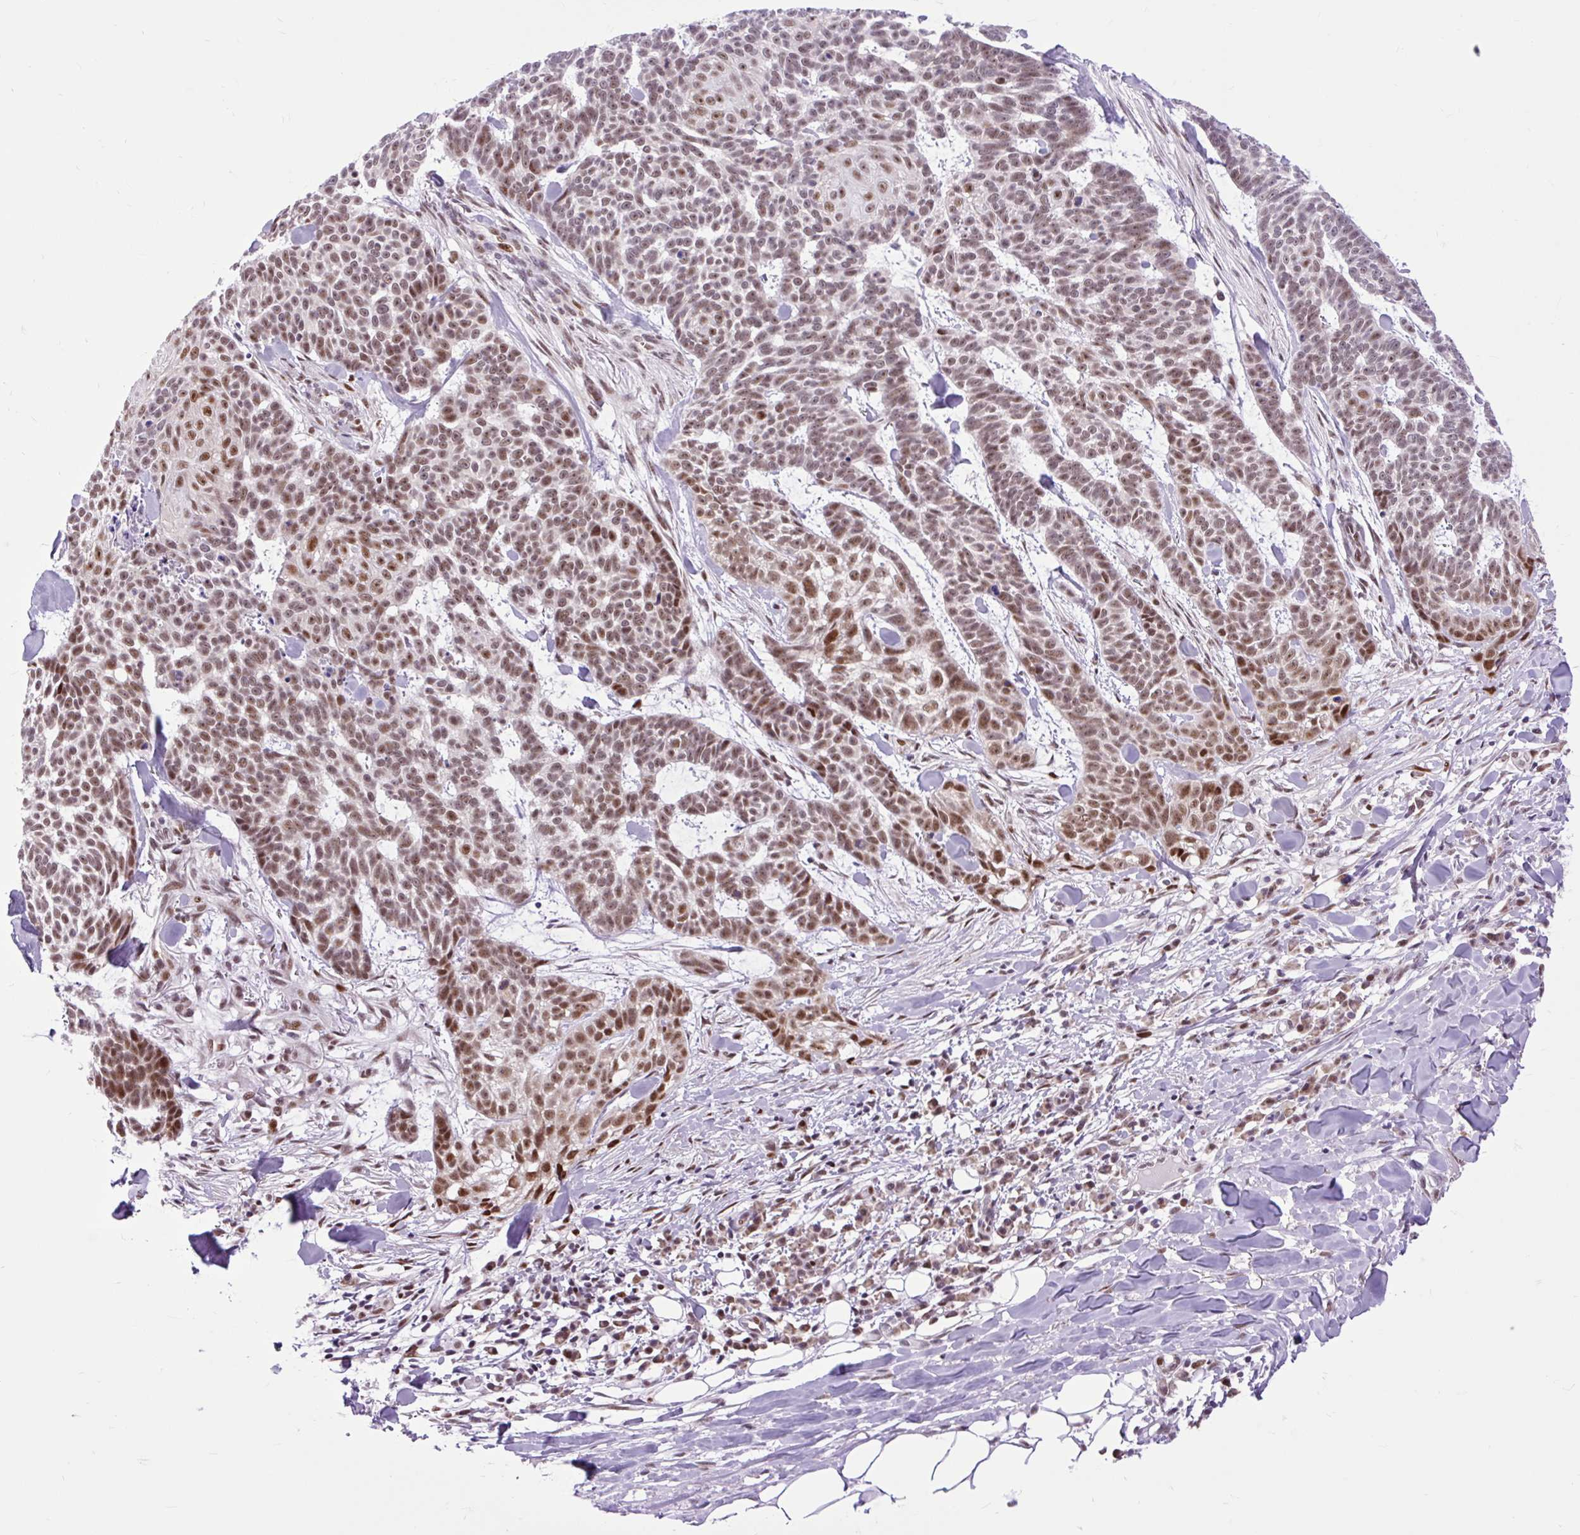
{"staining": {"intensity": "moderate", "quantity": ">75%", "location": "nuclear"}, "tissue": "skin cancer", "cell_type": "Tumor cells", "image_type": "cancer", "snomed": [{"axis": "morphology", "description": "Basal cell carcinoma"}, {"axis": "topography", "description": "Skin"}], "caption": "A medium amount of moderate nuclear expression is appreciated in about >75% of tumor cells in basal cell carcinoma (skin) tissue. The staining is performed using DAB brown chromogen to label protein expression. The nuclei are counter-stained blue using hematoxylin.", "gene": "CLK2", "patient": {"sex": "female", "age": 93}}